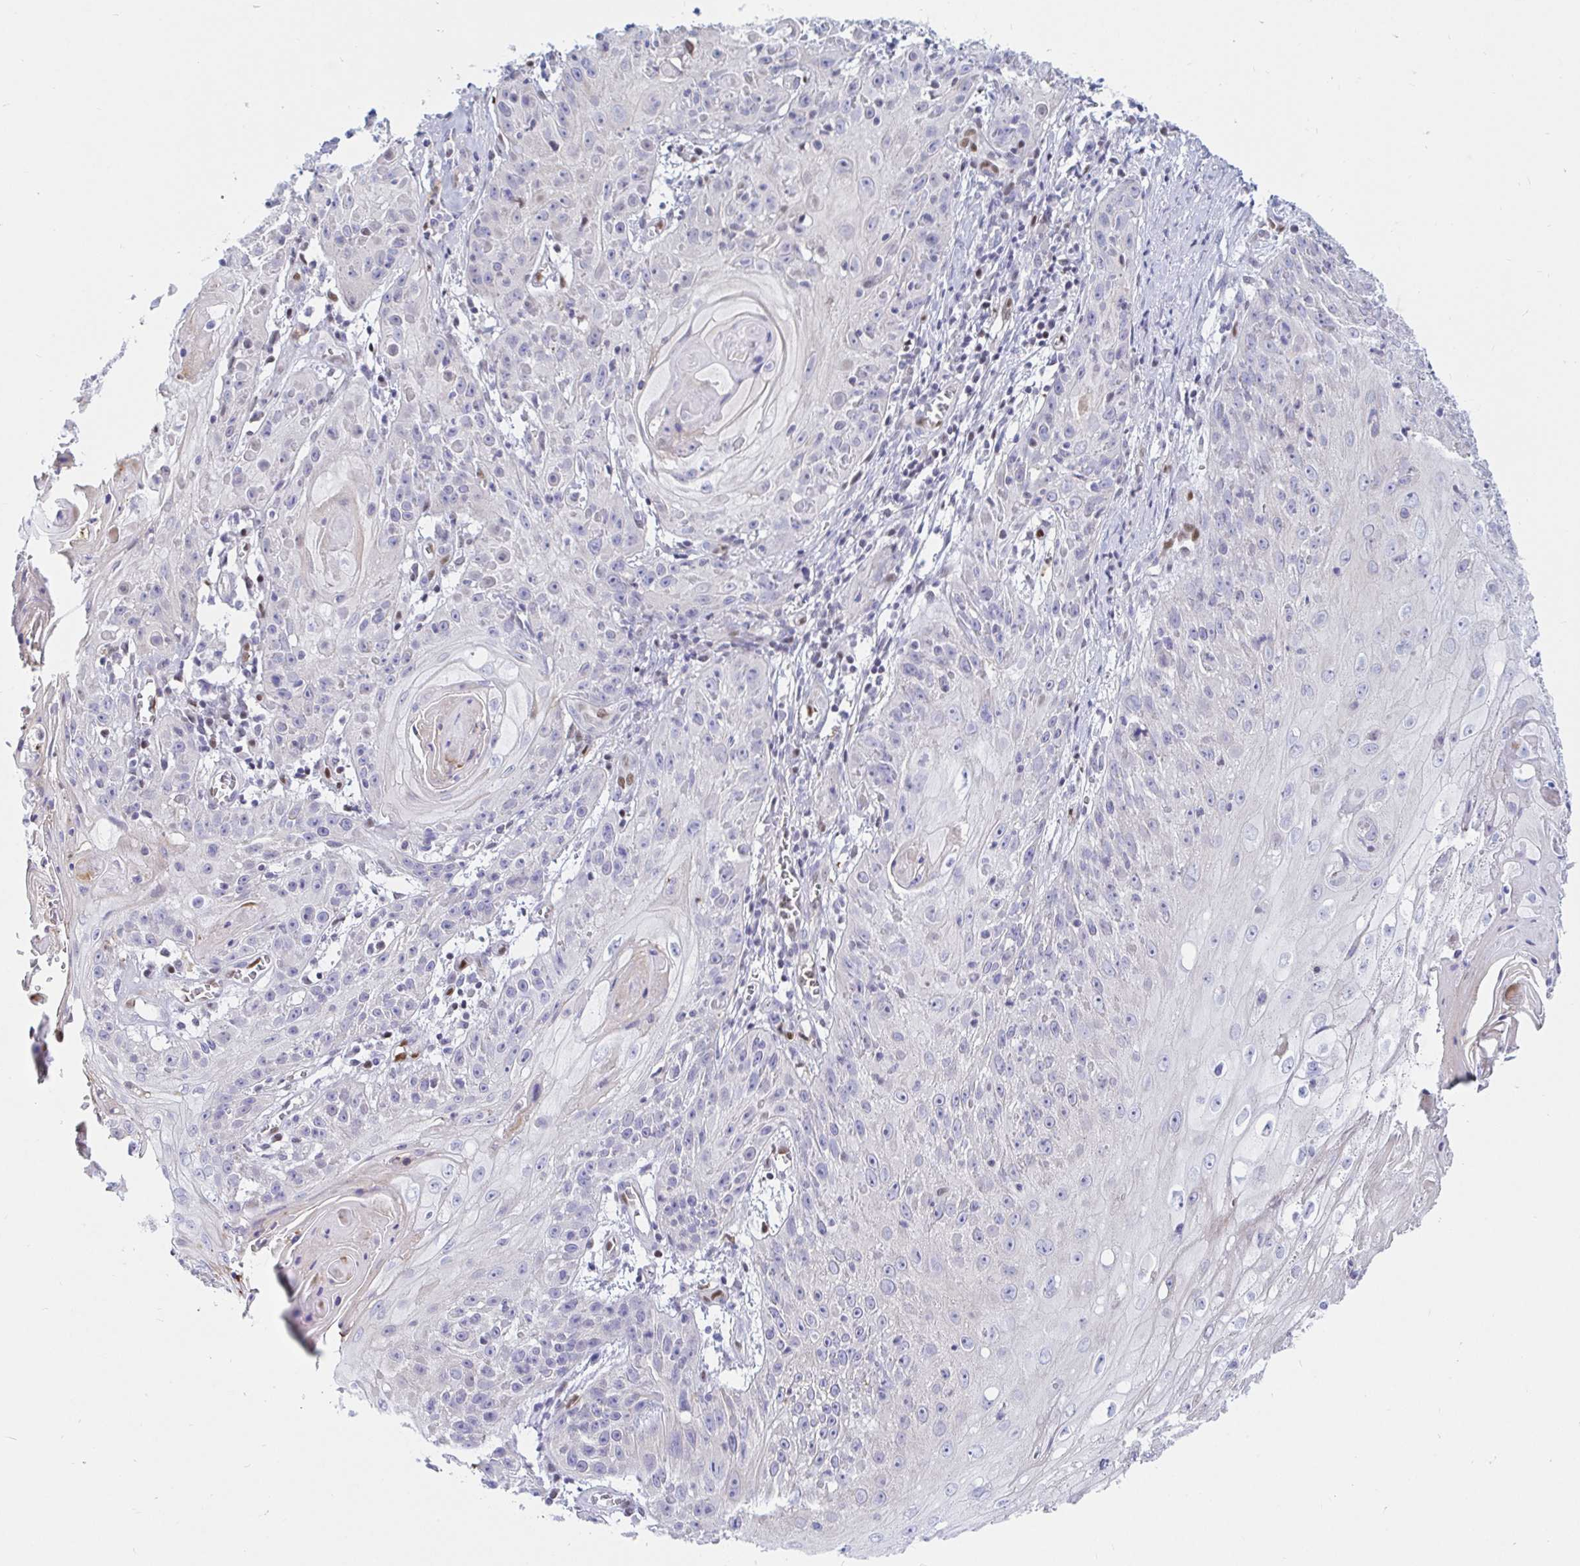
{"staining": {"intensity": "negative", "quantity": "none", "location": "none"}, "tissue": "skin cancer", "cell_type": "Tumor cells", "image_type": "cancer", "snomed": [{"axis": "morphology", "description": "Squamous cell carcinoma, NOS"}, {"axis": "topography", "description": "Skin"}, {"axis": "topography", "description": "Vulva"}], "caption": "An immunohistochemistry (IHC) micrograph of skin cancer (squamous cell carcinoma) is shown. There is no staining in tumor cells of skin cancer (squamous cell carcinoma). (DAB (3,3'-diaminobenzidine) immunohistochemistry (IHC), high magnification).", "gene": "HINFP", "patient": {"sex": "female", "age": 76}}